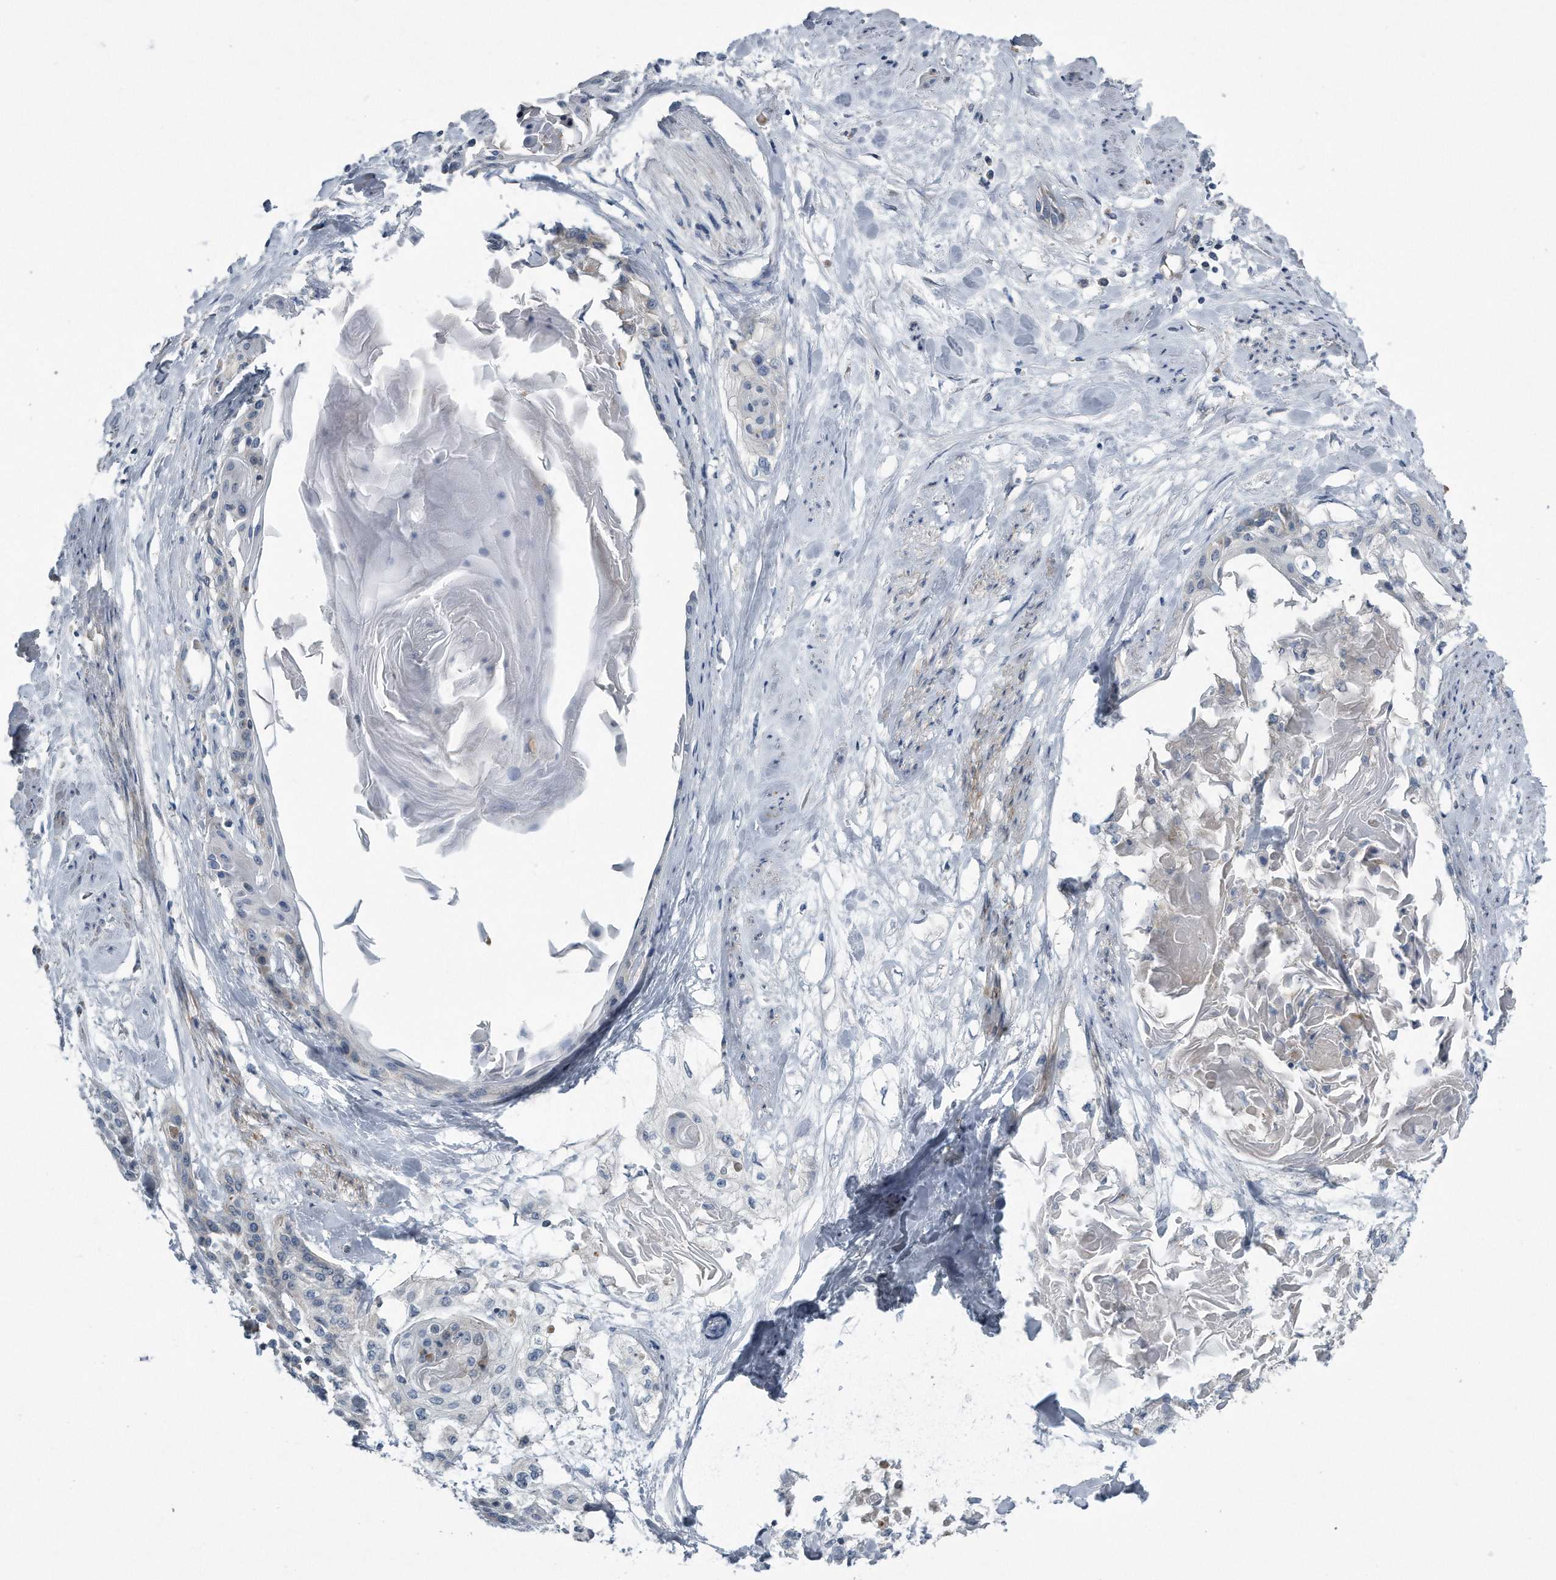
{"staining": {"intensity": "negative", "quantity": "none", "location": "none"}, "tissue": "cervical cancer", "cell_type": "Tumor cells", "image_type": "cancer", "snomed": [{"axis": "morphology", "description": "Squamous cell carcinoma, NOS"}, {"axis": "topography", "description": "Cervix"}], "caption": "There is no significant staining in tumor cells of cervical cancer.", "gene": "LYRM4", "patient": {"sex": "female", "age": 57}}